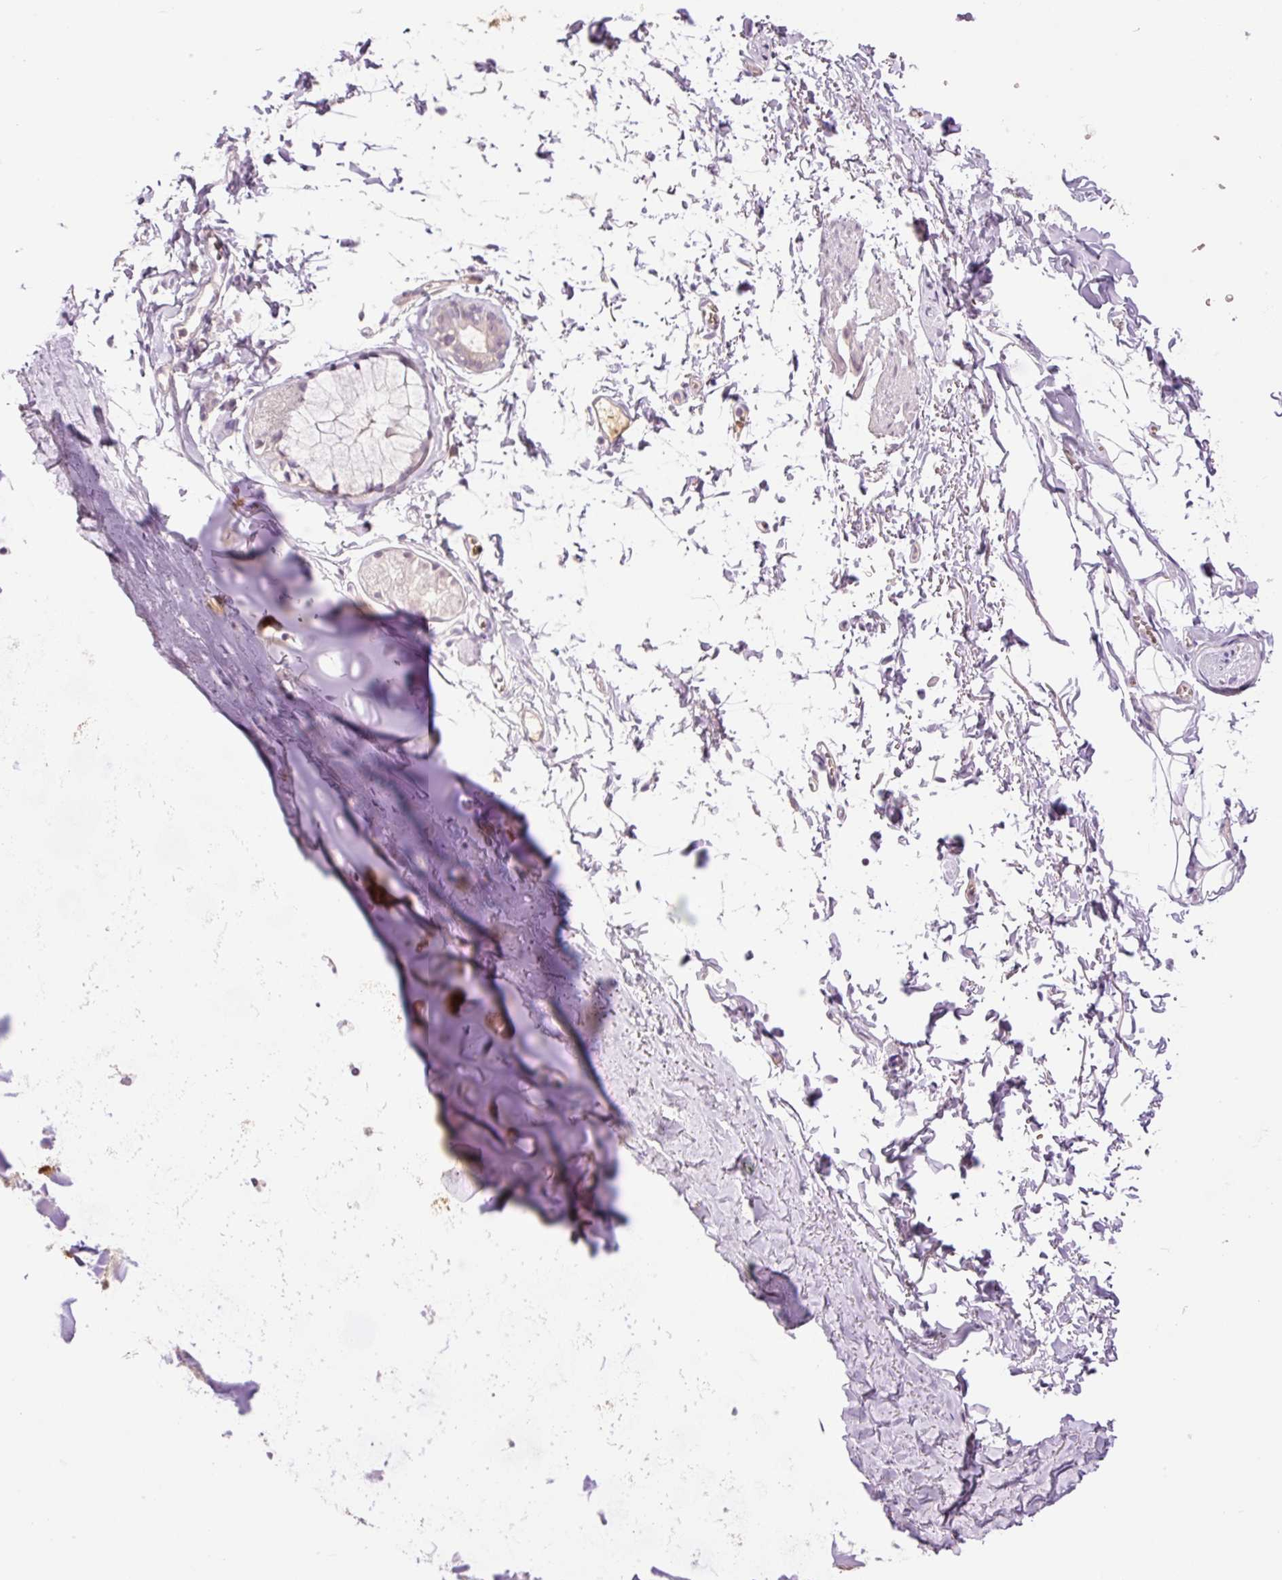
{"staining": {"intensity": "negative", "quantity": "none", "location": "none"}, "tissue": "adipose tissue", "cell_type": "Adipocytes", "image_type": "normal", "snomed": [{"axis": "morphology", "description": "Normal tissue, NOS"}, {"axis": "topography", "description": "Cartilage tissue"}, {"axis": "topography", "description": "Bronchus"}, {"axis": "topography", "description": "Peripheral nerve tissue"}], "caption": "Adipocytes show no significant protein positivity in benign adipose tissue. (DAB immunohistochemistry with hematoxylin counter stain).", "gene": "LY6G6D", "patient": {"sex": "female", "age": 59}}